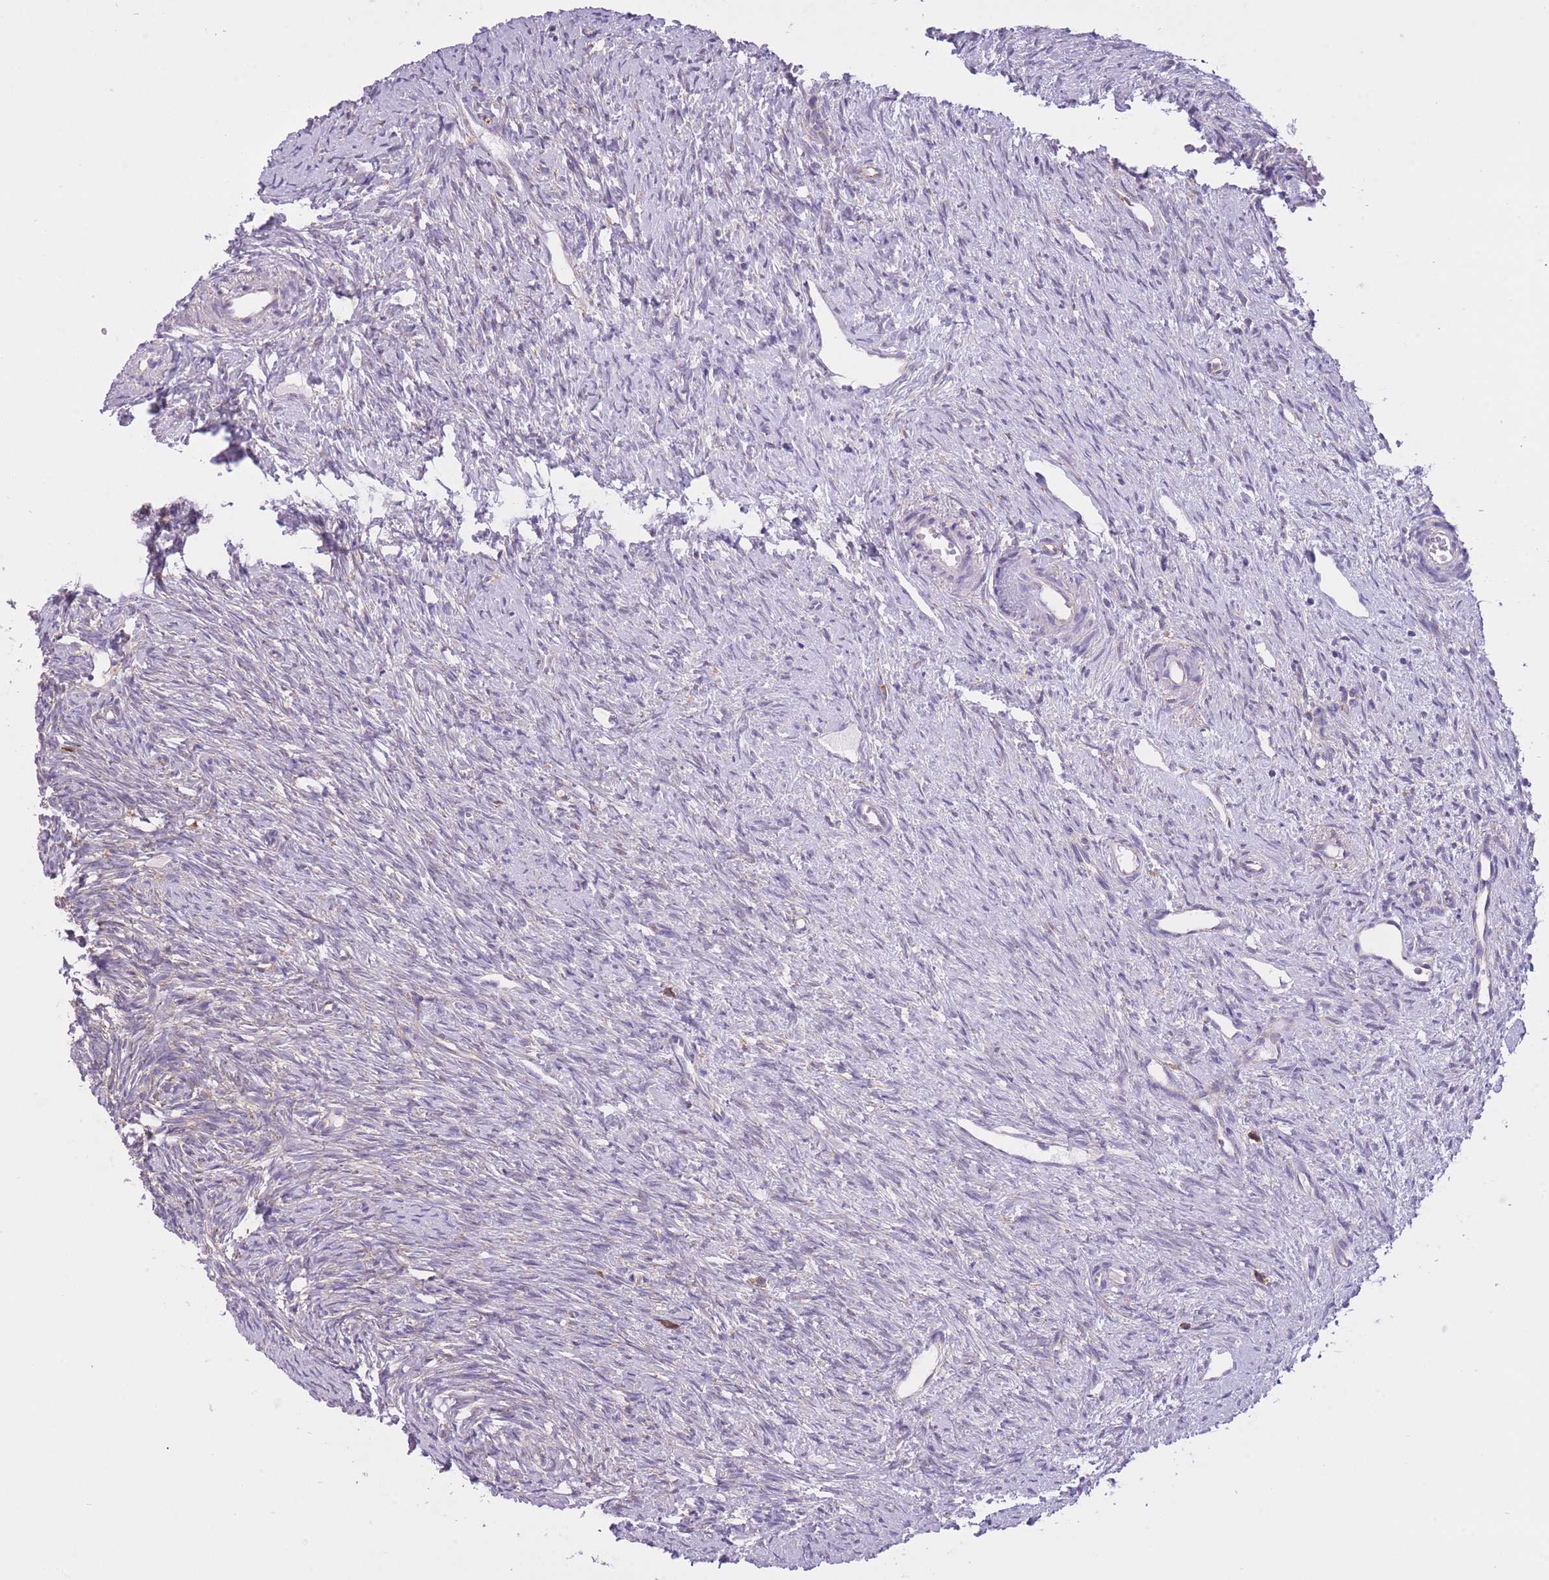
{"staining": {"intensity": "weak", "quantity": "25%-75%", "location": "cytoplasmic/membranous"}, "tissue": "ovary", "cell_type": "Ovarian stroma cells", "image_type": "normal", "snomed": [{"axis": "morphology", "description": "Normal tissue, NOS"}, {"axis": "topography", "description": "Ovary"}], "caption": "Immunohistochemical staining of unremarkable ovary reveals low levels of weak cytoplasmic/membranous expression in about 25%-75% of ovarian stroma cells.", "gene": "ZNF501", "patient": {"sex": "female", "age": 51}}